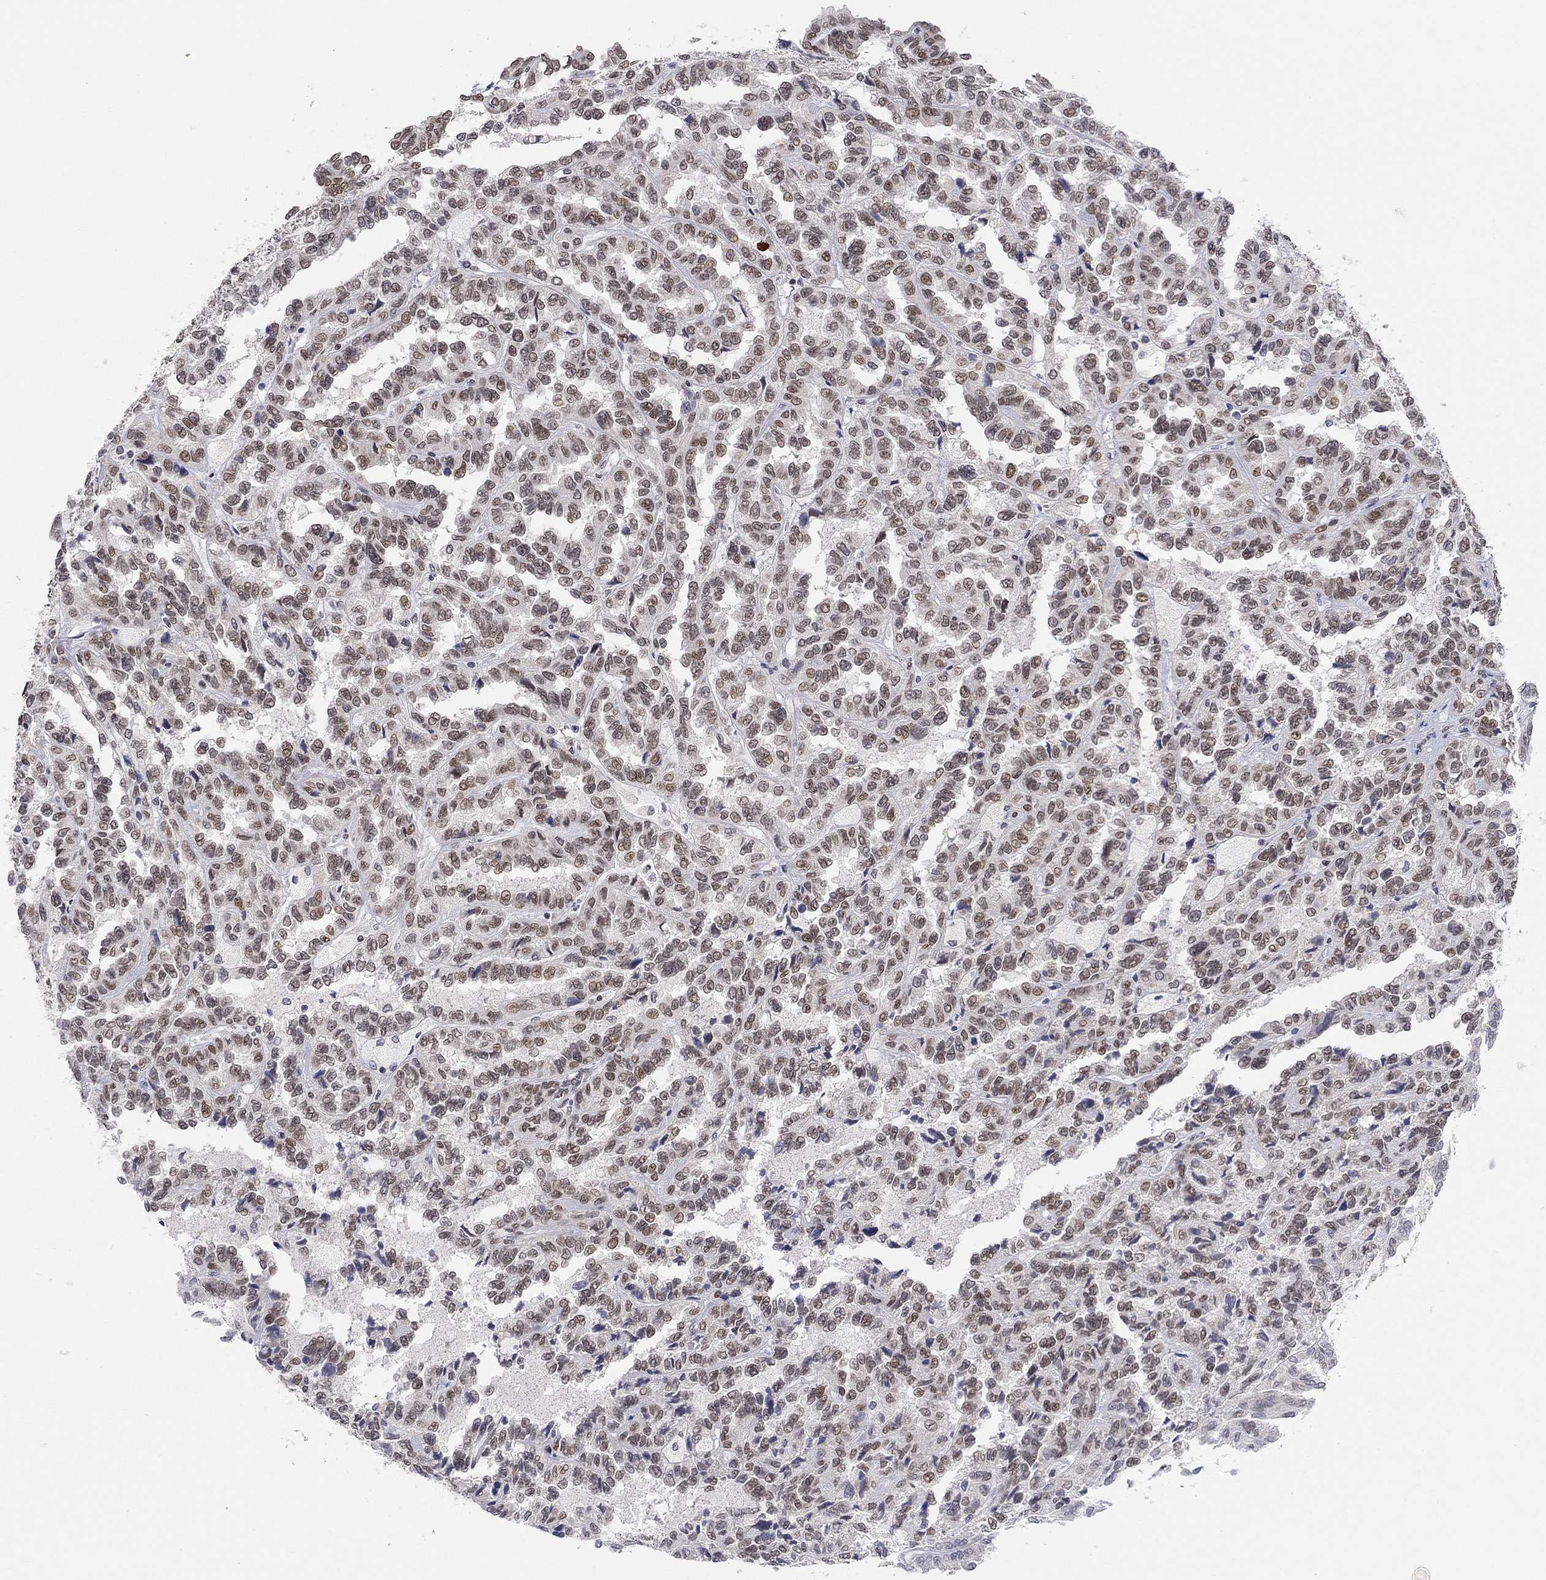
{"staining": {"intensity": "moderate", "quantity": "25%-75%", "location": "nuclear"}, "tissue": "renal cancer", "cell_type": "Tumor cells", "image_type": "cancer", "snomed": [{"axis": "morphology", "description": "Adenocarcinoma, NOS"}, {"axis": "topography", "description": "Kidney"}], "caption": "High-power microscopy captured an immunohistochemistry (IHC) photomicrograph of renal adenocarcinoma, revealing moderate nuclear staining in about 25%-75% of tumor cells.", "gene": "KLF12", "patient": {"sex": "male", "age": 79}}